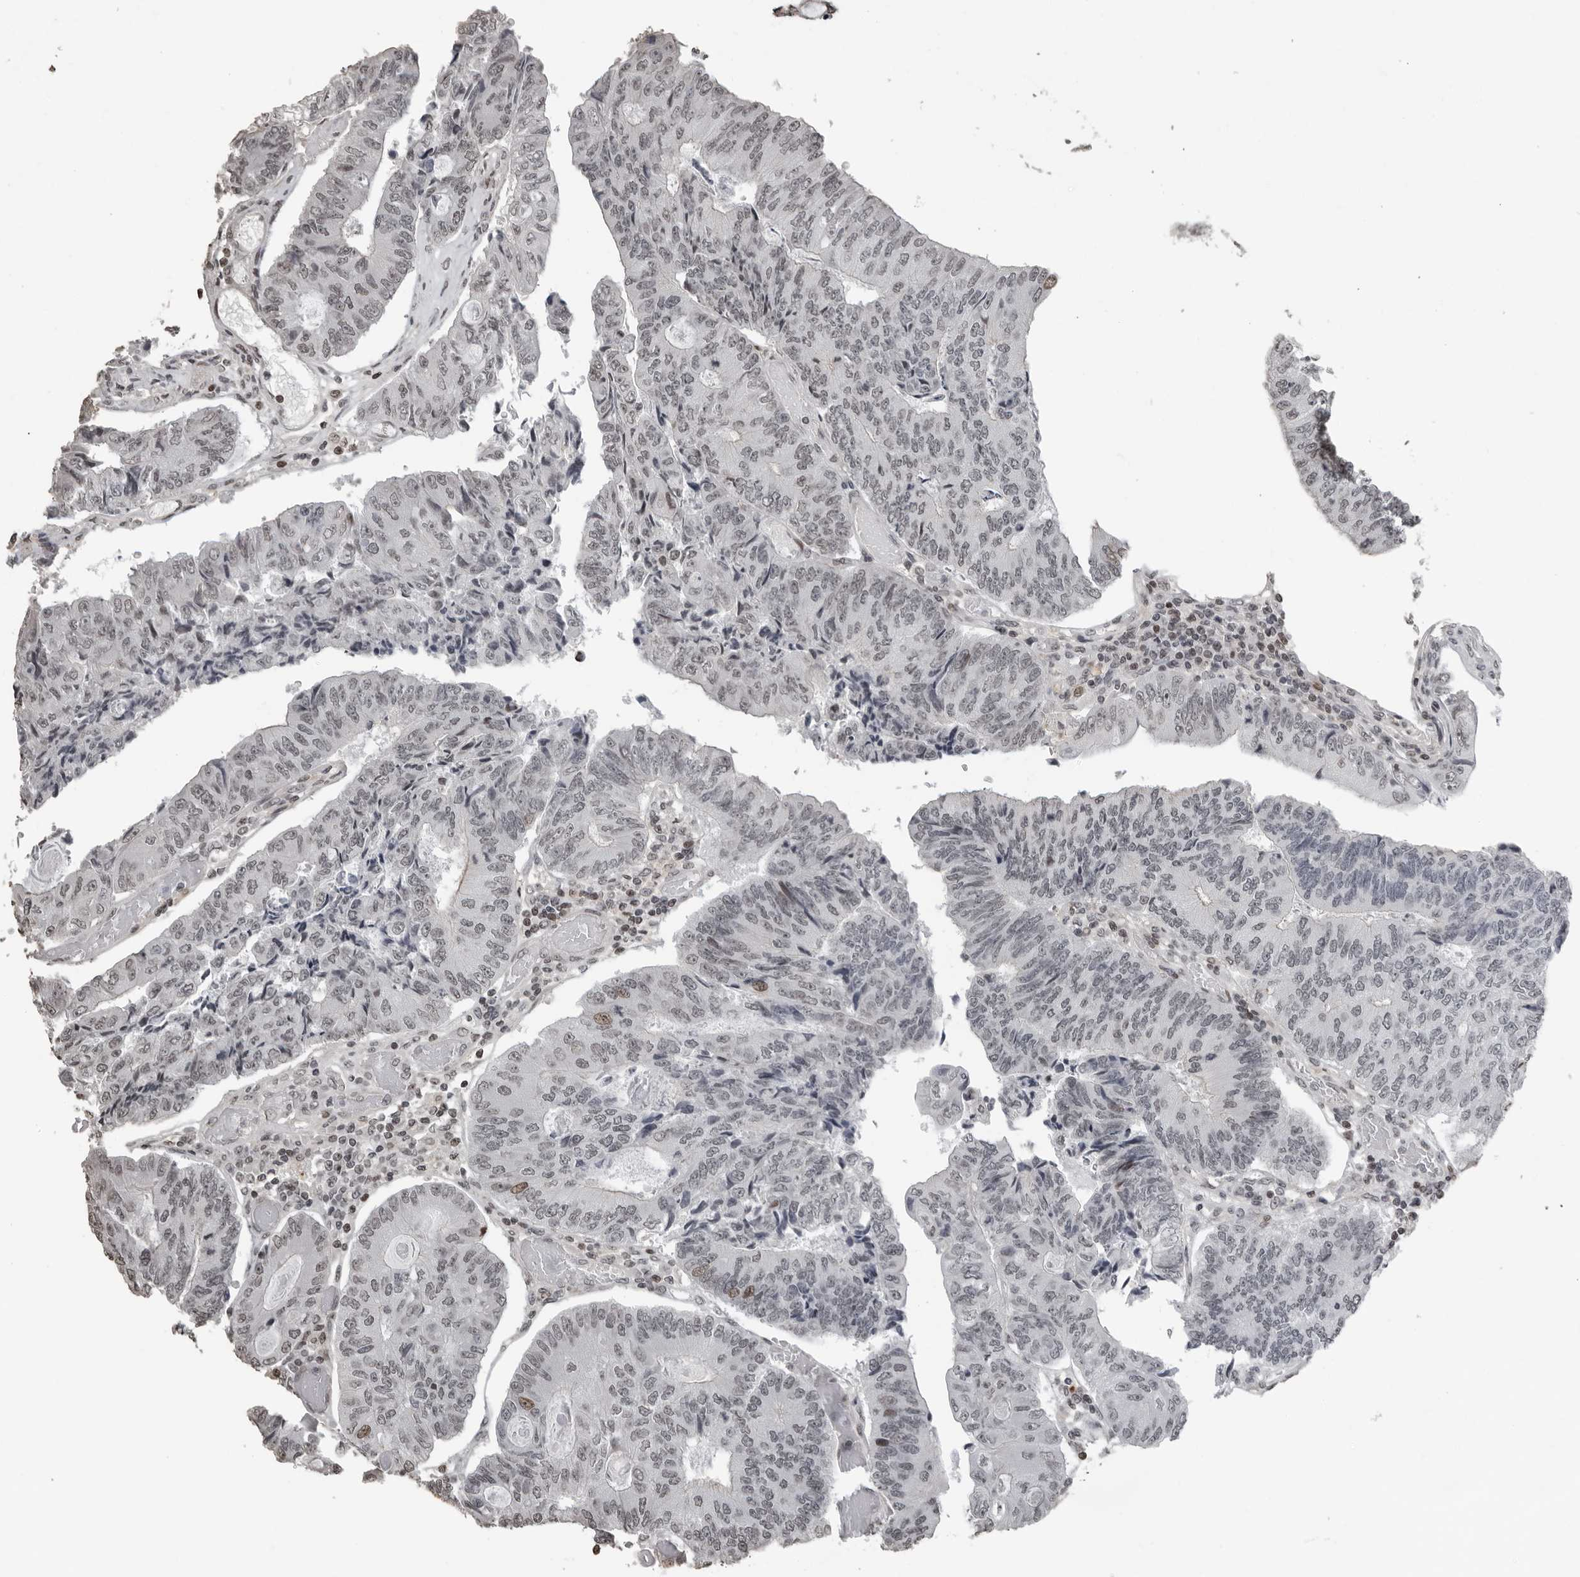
{"staining": {"intensity": "weak", "quantity": "<25%", "location": "nuclear"}, "tissue": "colorectal cancer", "cell_type": "Tumor cells", "image_type": "cancer", "snomed": [{"axis": "morphology", "description": "Adenocarcinoma, NOS"}, {"axis": "topography", "description": "Colon"}], "caption": "Immunohistochemistry histopathology image of adenocarcinoma (colorectal) stained for a protein (brown), which displays no positivity in tumor cells.", "gene": "ORC1", "patient": {"sex": "female", "age": 67}}